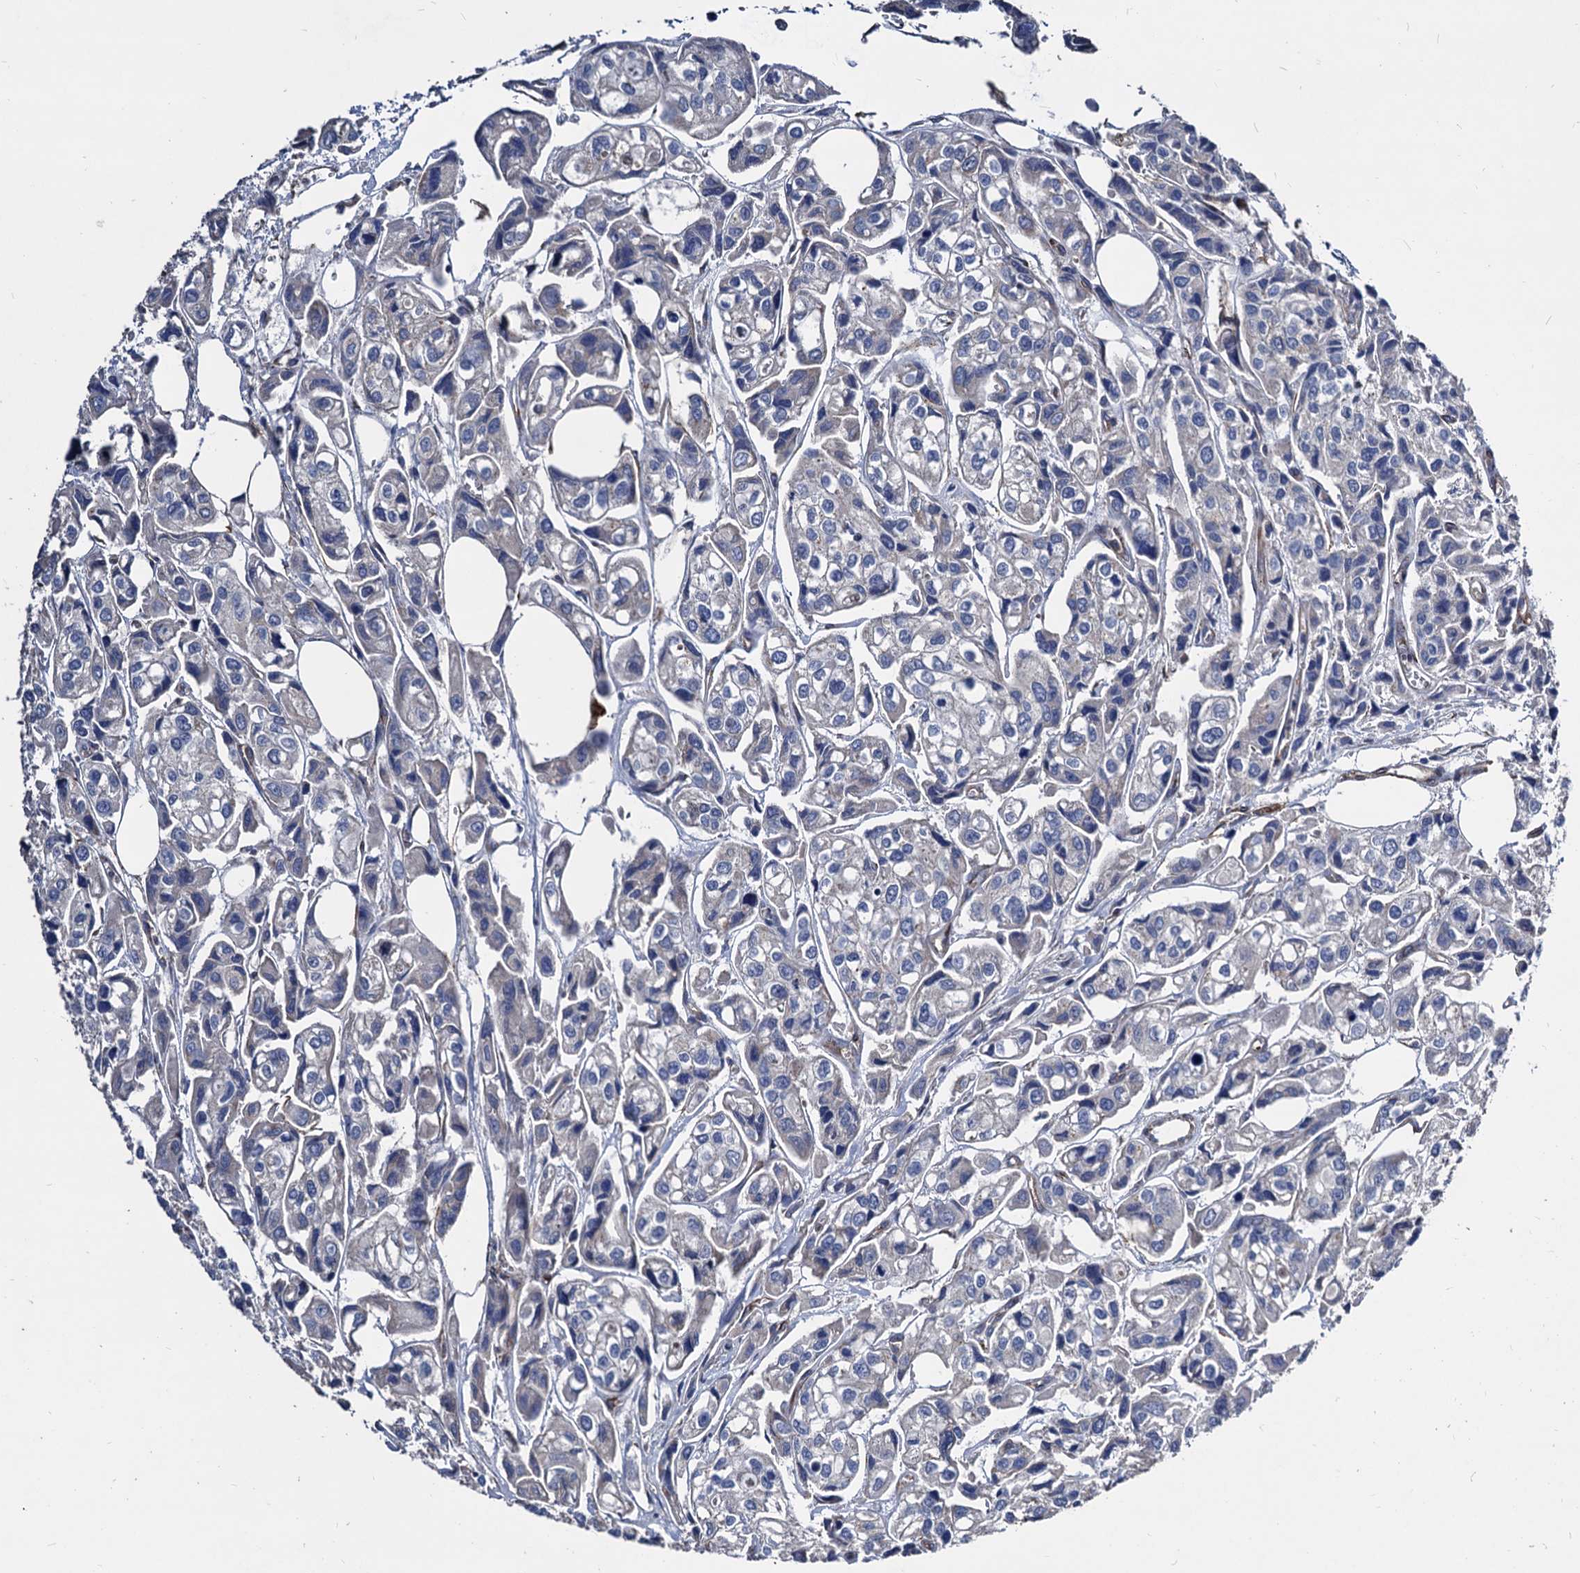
{"staining": {"intensity": "negative", "quantity": "none", "location": "none"}, "tissue": "urothelial cancer", "cell_type": "Tumor cells", "image_type": "cancer", "snomed": [{"axis": "morphology", "description": "Urothelial carcinoma, High grade"}, {"axis": "topography", "description": "Urinary bladder"}], "caption": "Immunohistochemical staining of urothelial cancer demonstrates no significant staining in tumor cells. The staining is performed using DAB (3,3'-diaminobenzidine) brown chromogen with nuclei counter-stained in using hematoxylin.", "gene": "WDR11", "patient": {"sex": "male", "age": 67}}